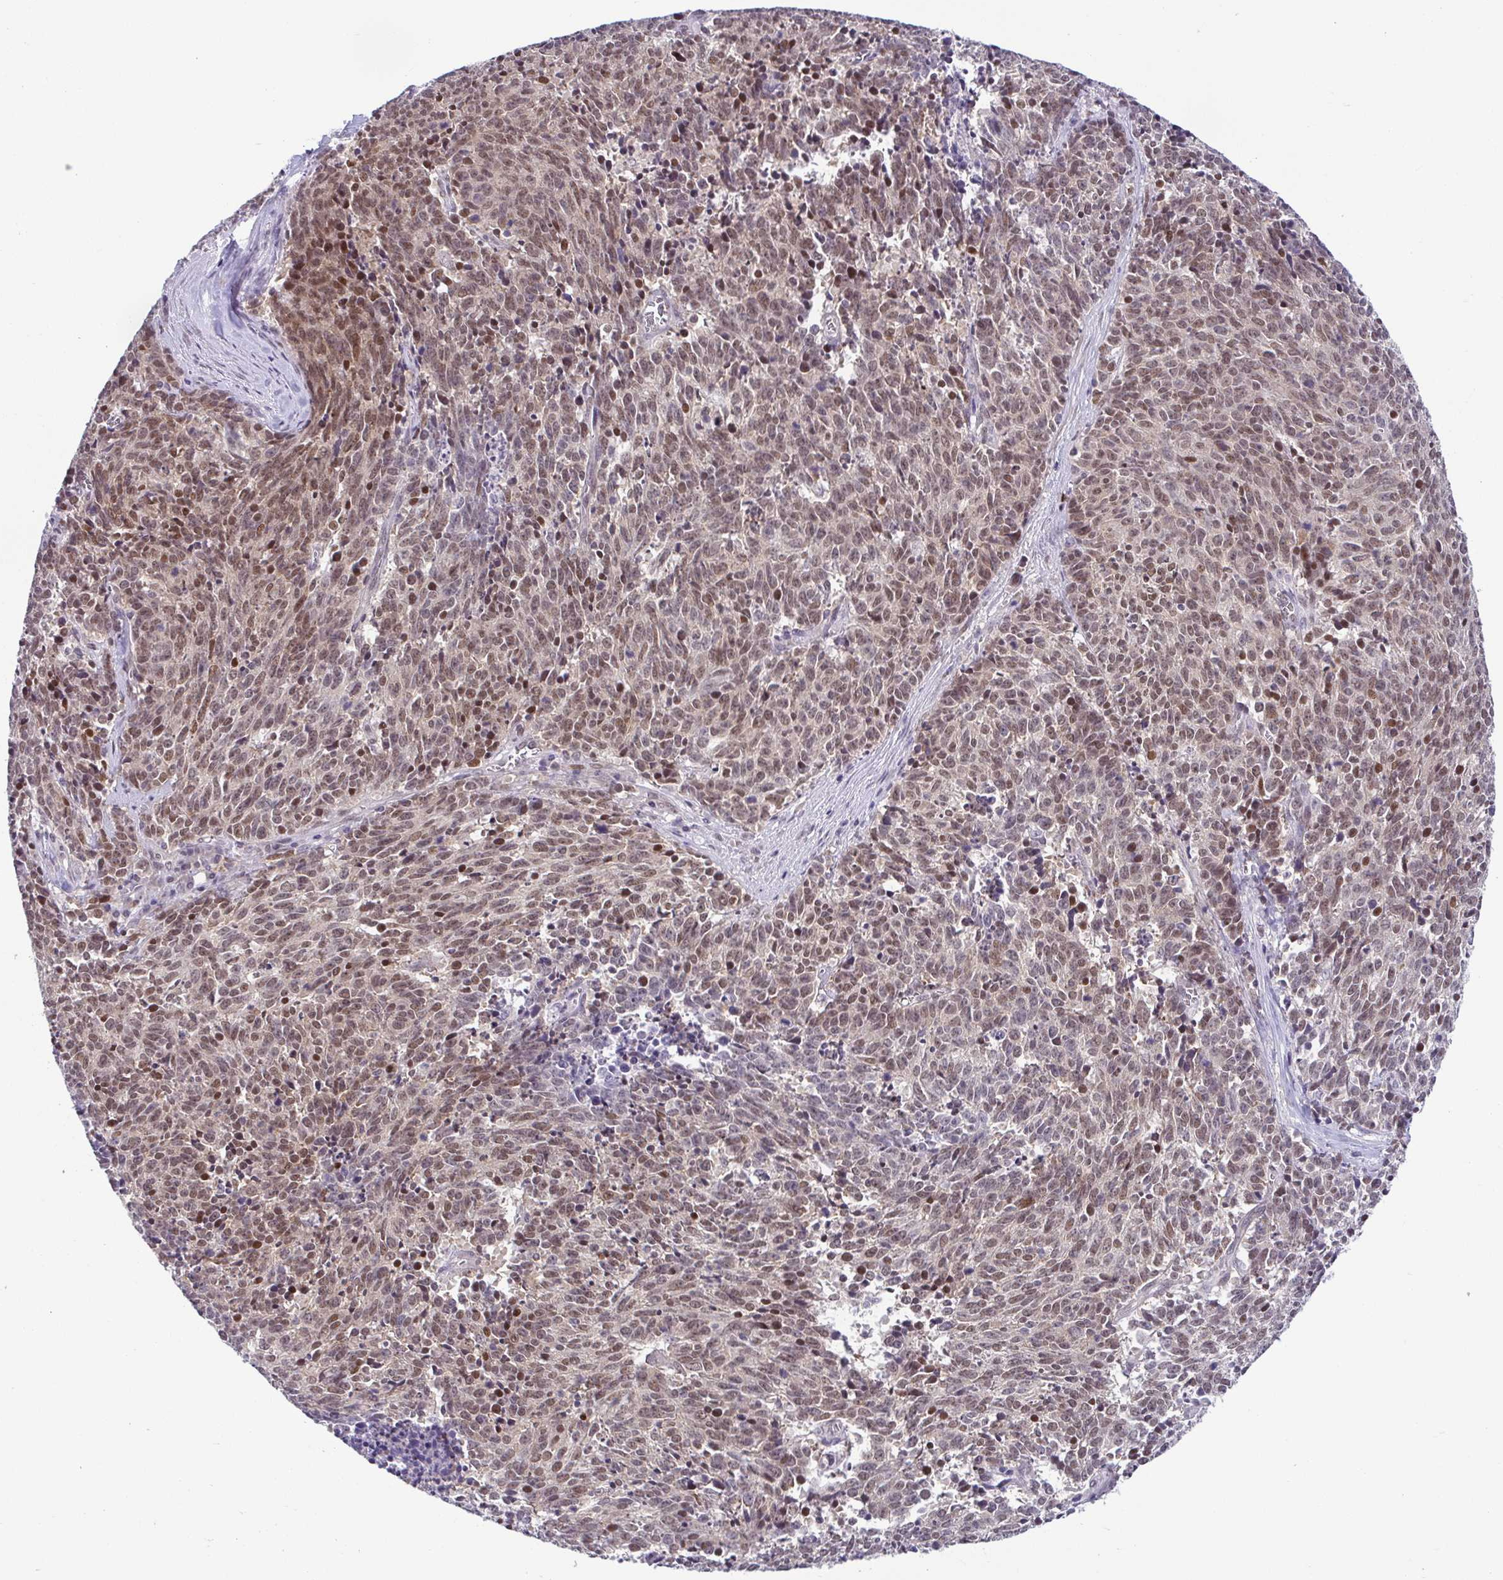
{"staining": {"intensity": "moderate", "quantity": ">75%", "location": "nuclear"}, "tissue": "cervical cancer", "cell_type": "Tumor cells", "image_type": "cancer", "snomed": [{"axis": "morphology", "description": "Squamous cell carcinoma, NOS"}, {"axis": "topography", "description": "Cervix"}], "caption": "There is medium levels of moderate nuclear expression in tumor cells of cervical squamous cell carcinoma, as demonstrated by immunohistochemical staining (brown color).", "gene": "RBM3", "patient": {"sex": "female", "age": 29}}